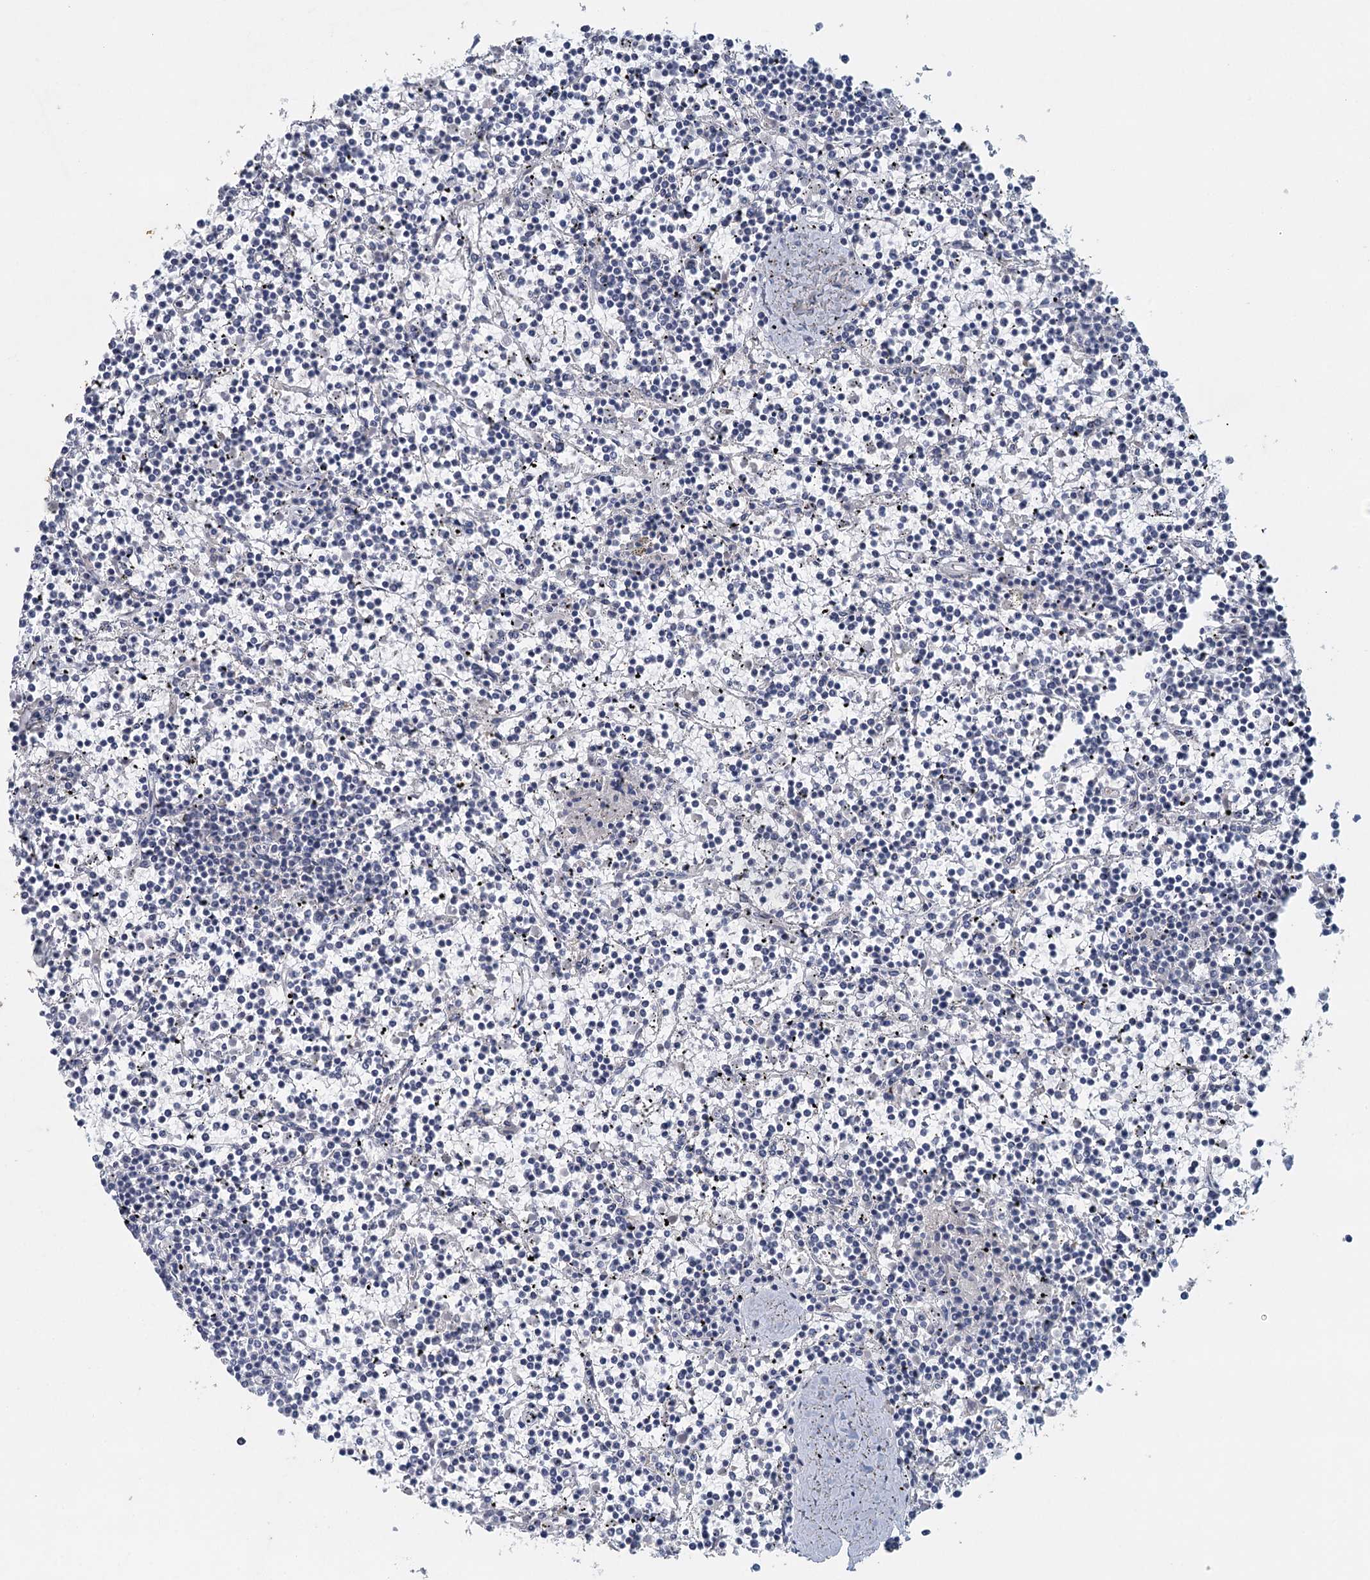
{"staining": {"intensity": "negative", "quantity": "none", "location": "none"}, "tissue": "lymphoma", "cell_type": "Tumor cells", "image_type": "cancer", "snomed": [{"axis": "morphology", "description": "Malignant lymphoma, non-Hodgkin's type, Low grade"}, {"axis": "topography", "description": "Spleen"}], "caption": "Tumor cells are negative for brown protein staining in malignant lymphoma, non-Hodgkin's type (low-grade).", "gene": "MYO7B", "patient": {"sex": "female", "age": 19}}